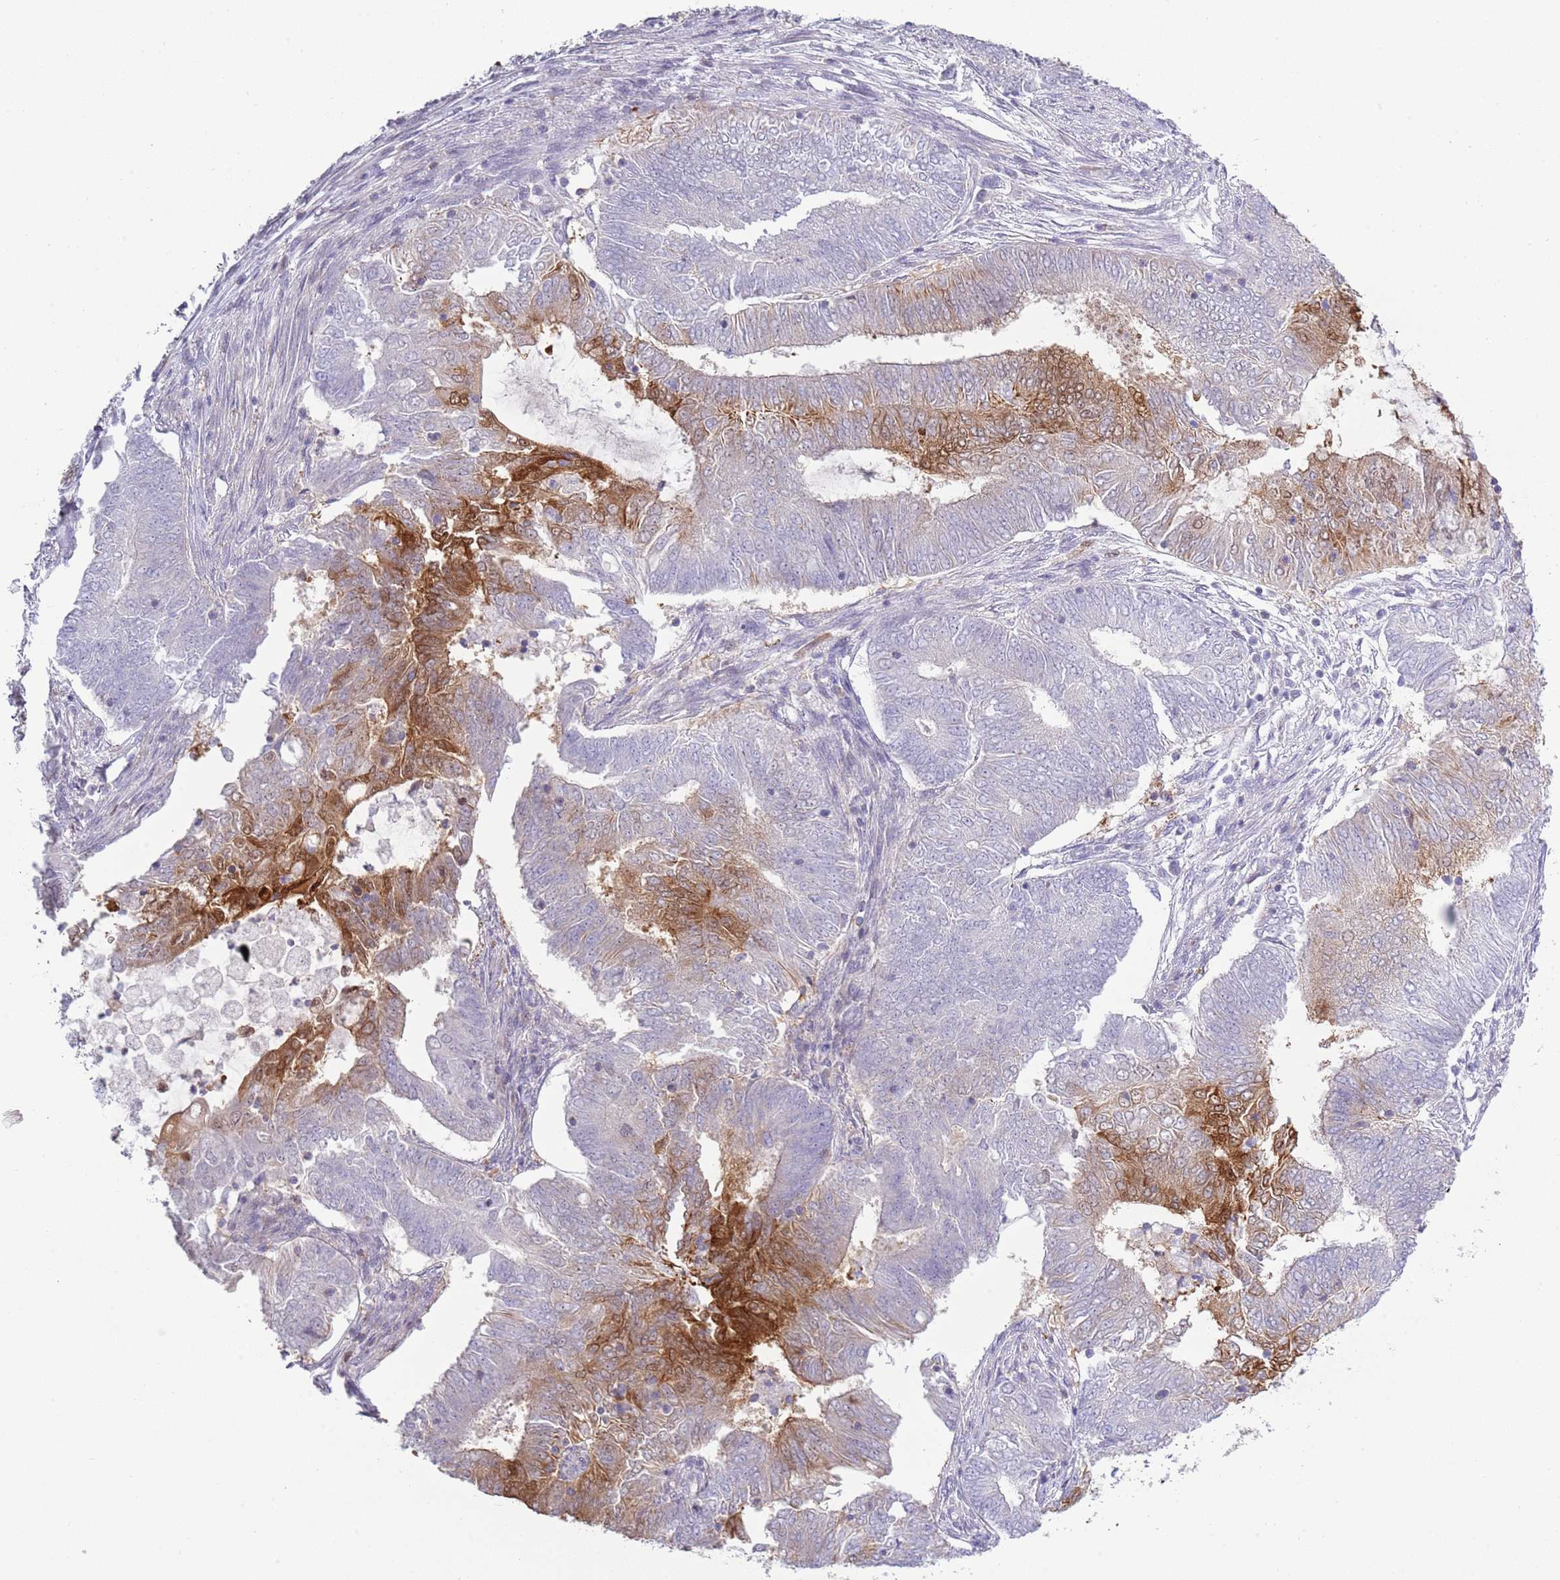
{"staining": {"intensity": "moderate", "quantity": "<25%", "location": "cytoplasmic/membranous"}, "tissue": "endometrial cancer", "cell_type": "Tumor cells", "image_type": "cancer", "snomed": [{"axis": "morphology", "description": "Adenocarcinoma, NOS"}, {"axis": "topography", "description": "Endometrium"}], "caption": "The immunohistochemical stain shows moderate cytoplasmic/membranous expression in tumor cells of endometrial adenocarcinoma tissue.", "gene": "NBPF6", "patient": {"sex": "female", "age": 62}}